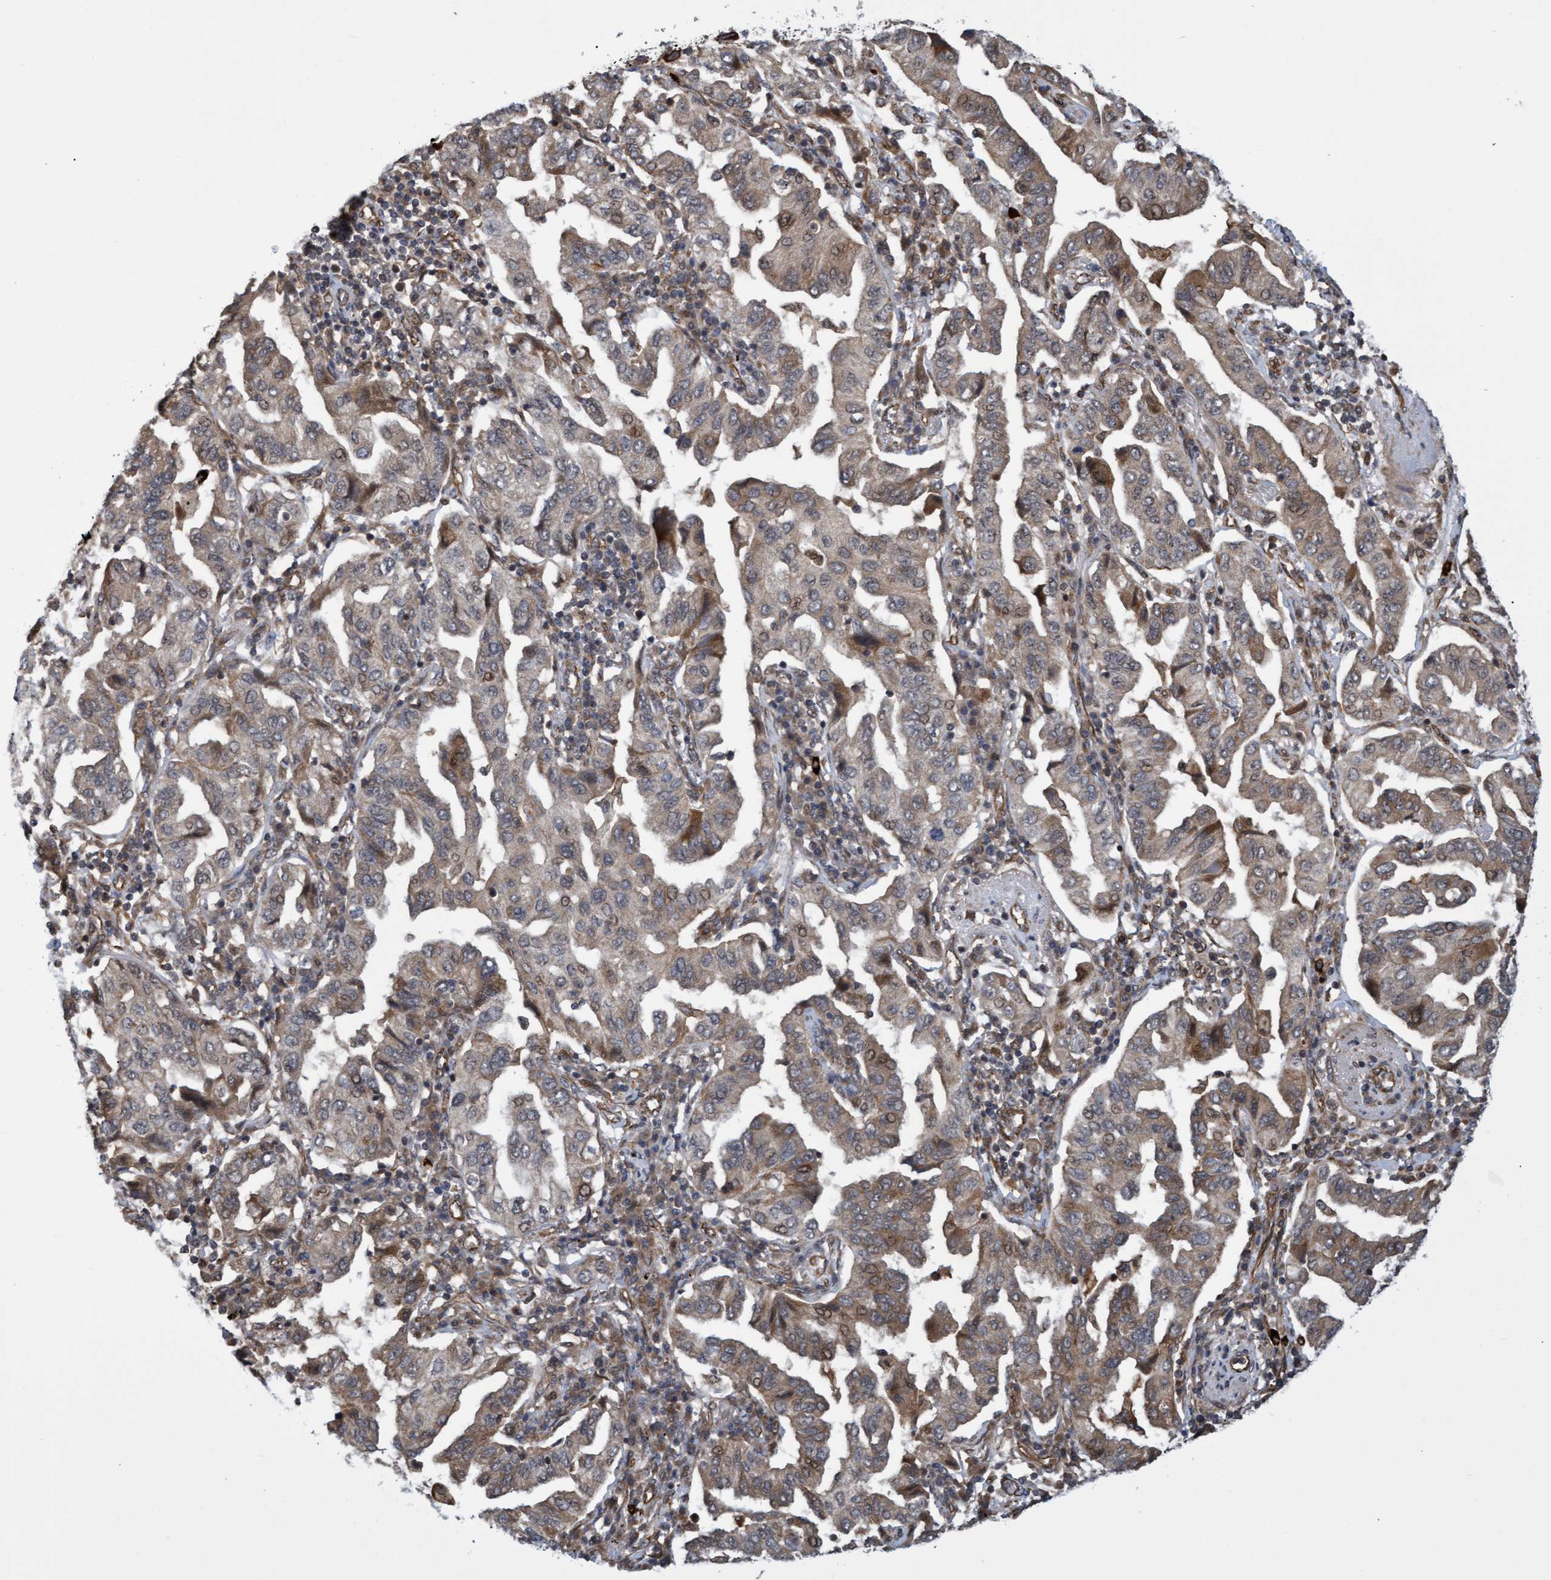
{"staining": {"intensity": "moderate", "quantity": "25%-75%", "location": "cytoplasmic/membranous"}, "tissue": "lung cancer", "cell_type": "Tumor cells", "image_type": "cancer", "snomed": [{"axis": "morphology", "description": "Adenocarcinoma, NOS"}, {"axis": "topography", "description": "Lung"}], "caption": "Immunohistochemical staining of adenocarcinoma (lung) shows moderate cytoplasmic/membranous protein staining in about 25%-75% of tumor cells.", "gene": "TNFRSF10B", "patient": {"sex": "female", "age": 65}}